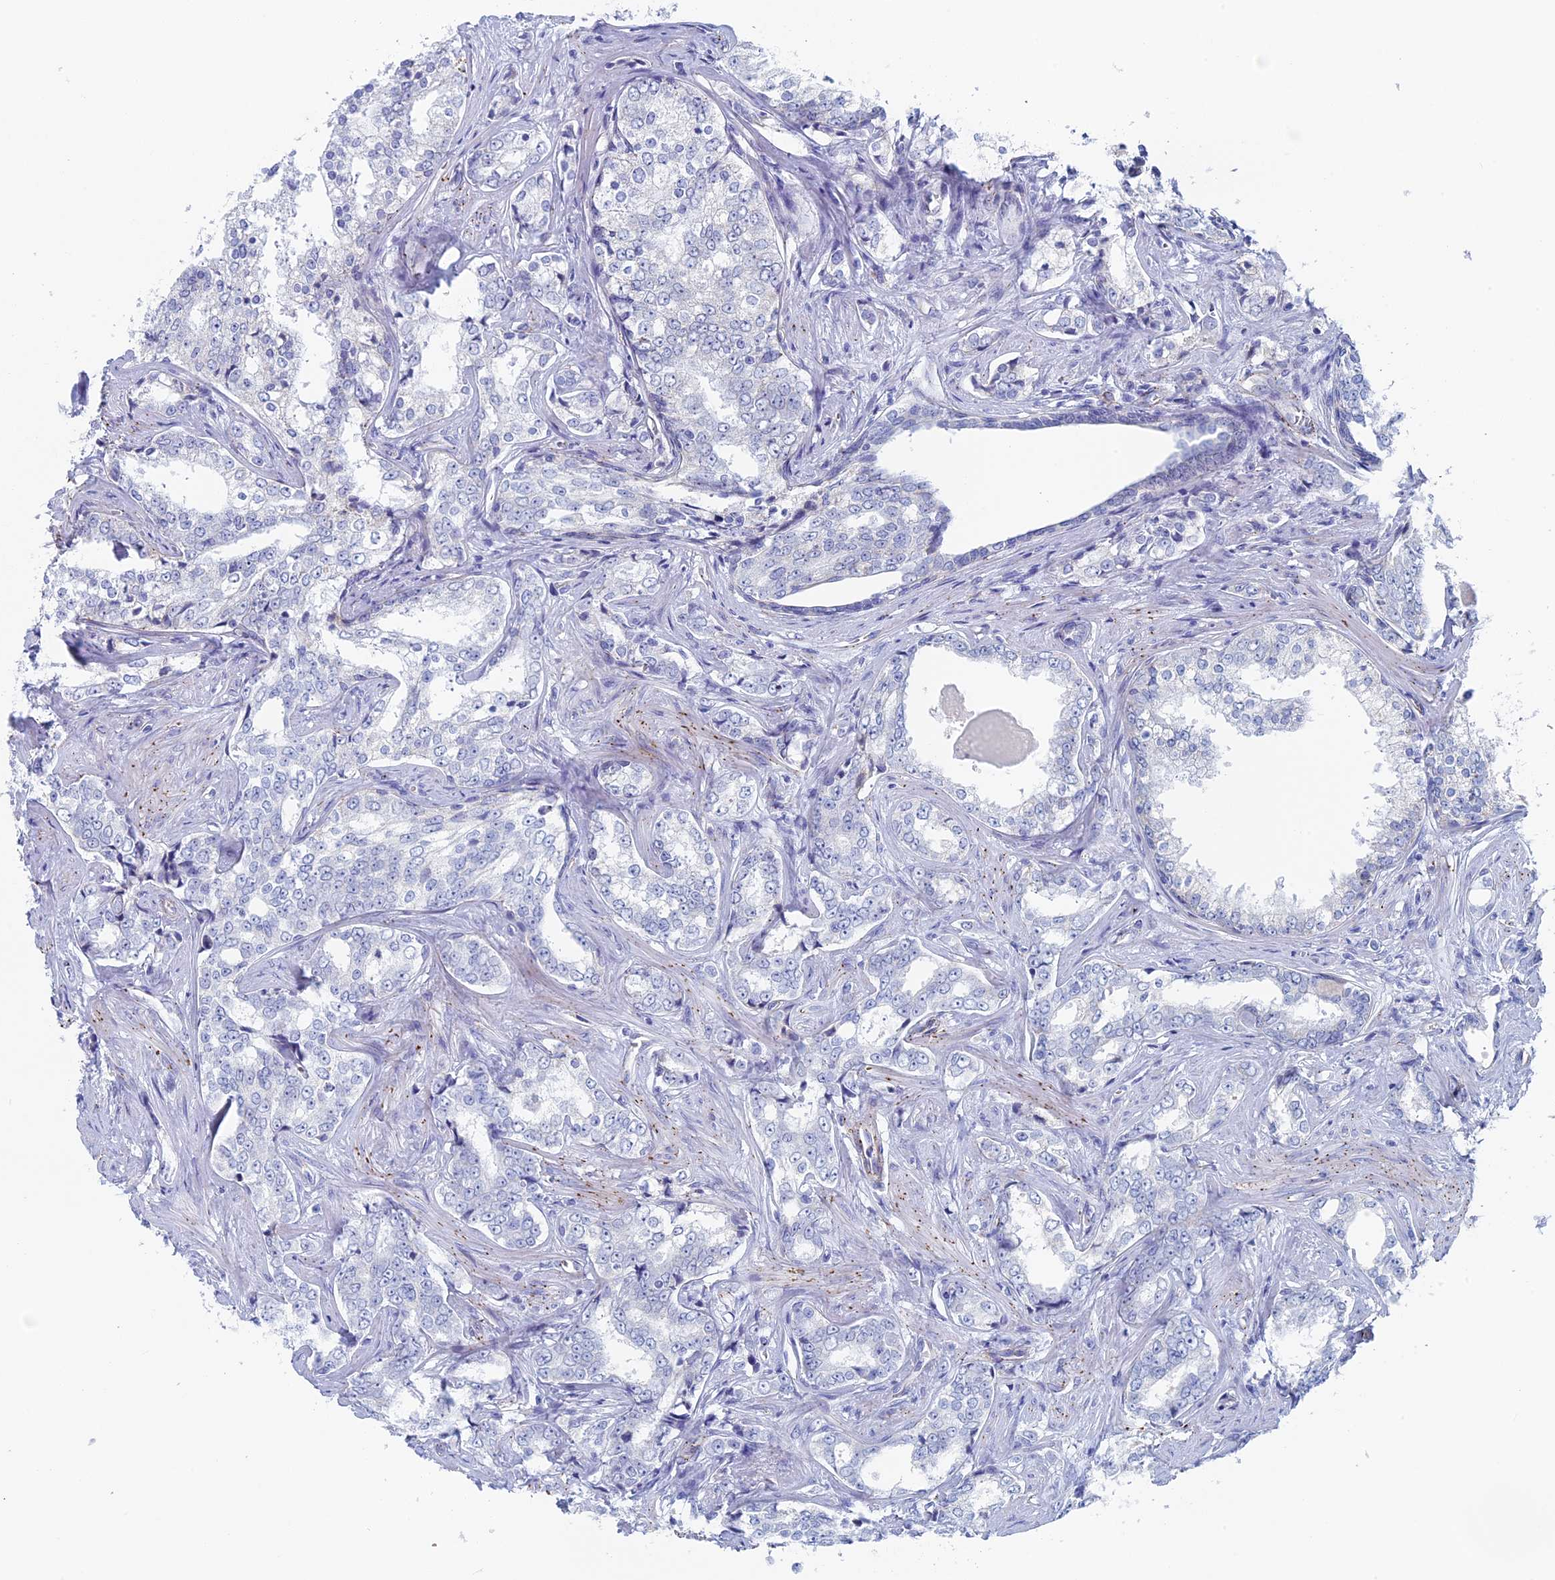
{"staining": {"intensity": "negative", "quantity": "none", "location": "none"}, "tissue": "prostate cancer", "cell_type": "Tumor cells", "image_type": "cancer", "snomed": [{"axis": "morphology", "description": "Adenocarcinoma, High grade"}, {"axis": "topography", "description": "Prostate"}], "caption": "High power microscopy photomicrograph of an immunohistochemistry image of prostate cancer (adenocarcinoma (high-grade)), revealing no significant positivity in tumor cells.", "gene": "MAGEB6", "patient": {"sex": "male", "age": 66}}